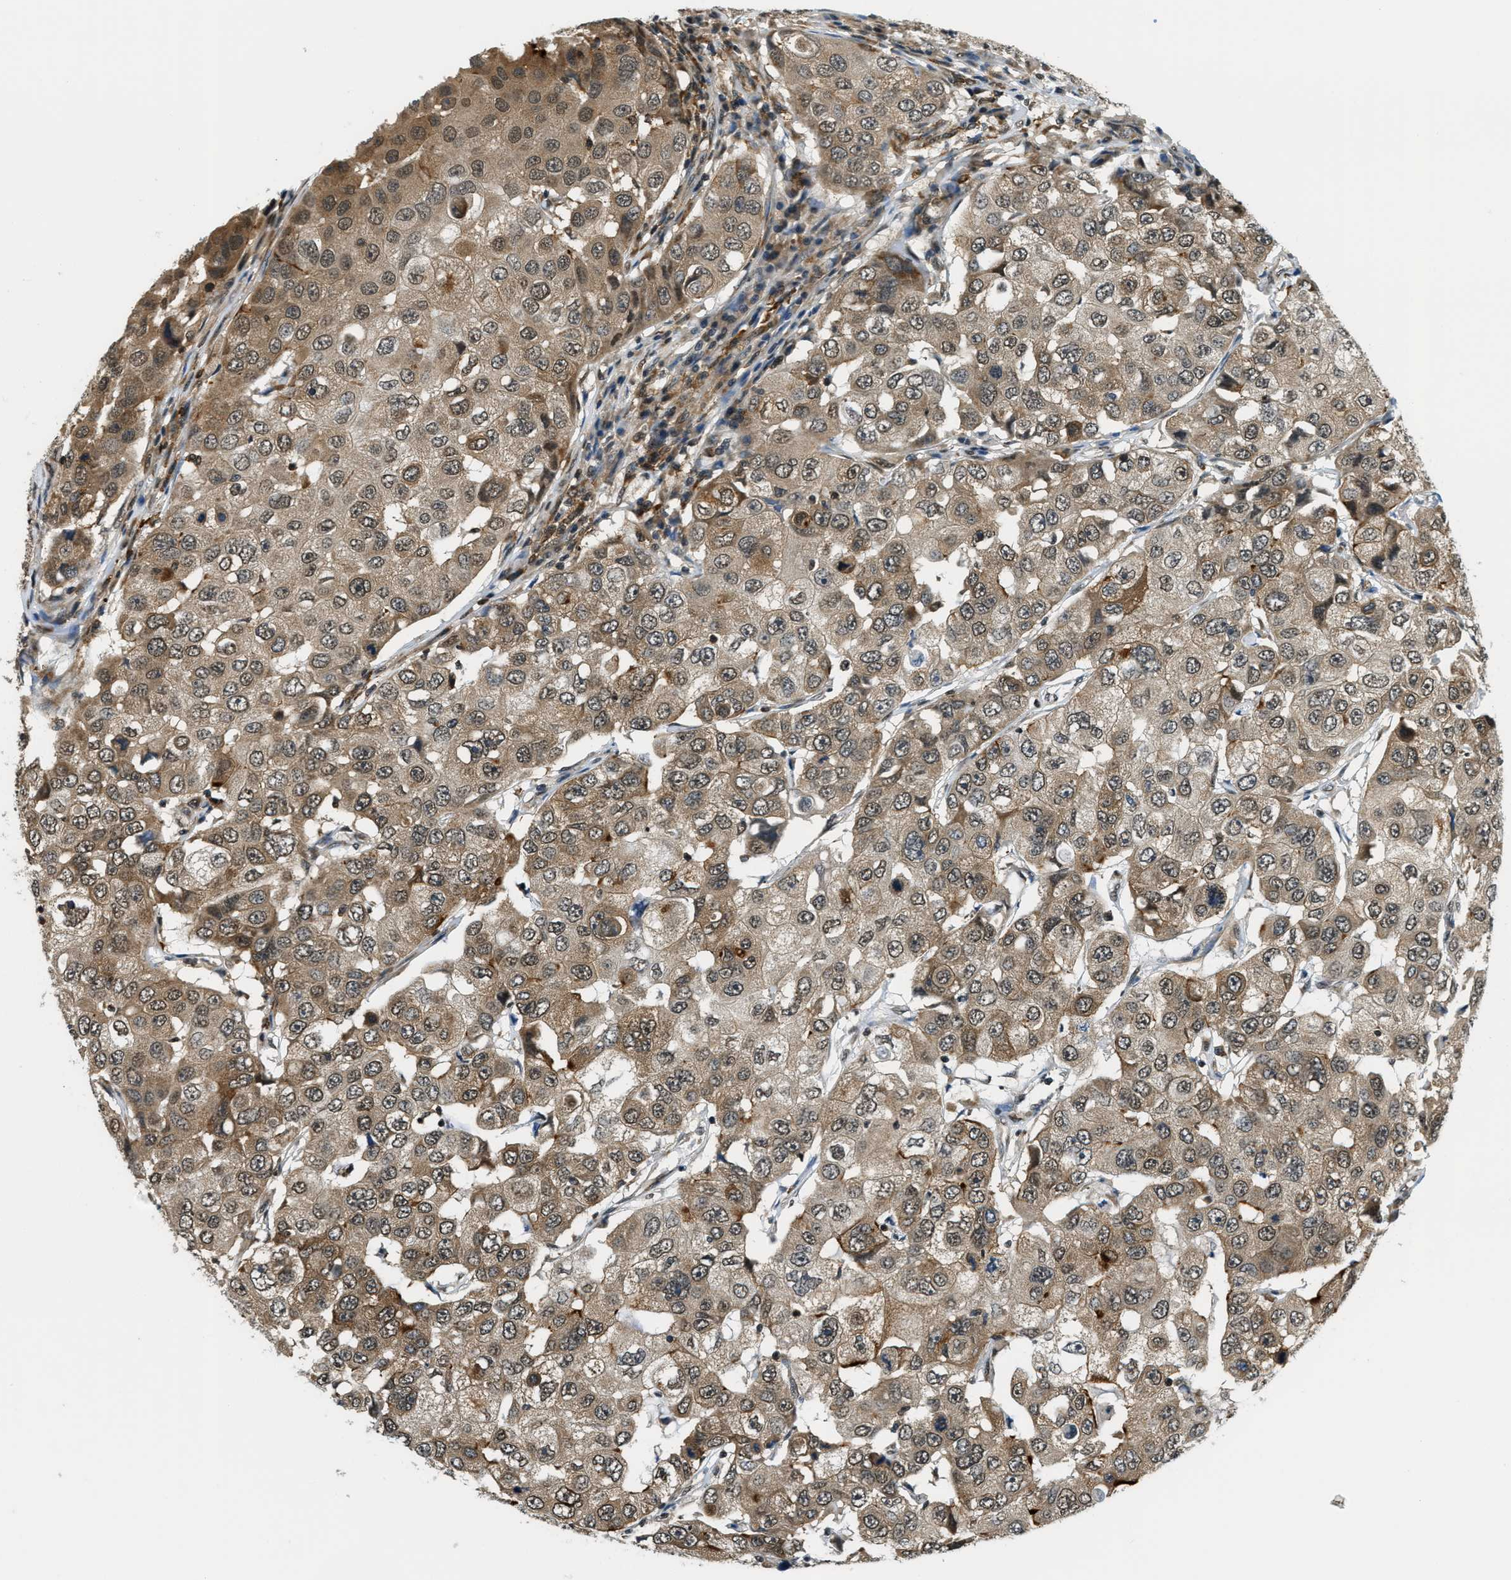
{"staining": {"intensity": "moderate", "quantity": ">75%", "location": "cytoplasmic/membranous"}, "tissue": "breast cancer", "cell_type": "Tumor cells", "image_type": "cancer", "snomed": [{"axis": "morphology", "description": "Duct carcinoma"}, {"axis": "topography", "description": "Breast"}], "caption": "Moderate cytoplasmic/membranous expression is seen in about >75% of tumor cells in intraductal carcinoma (breast).", "gene": "RAB11FIP1", "patient": {"sex": "female", "age": 27}}